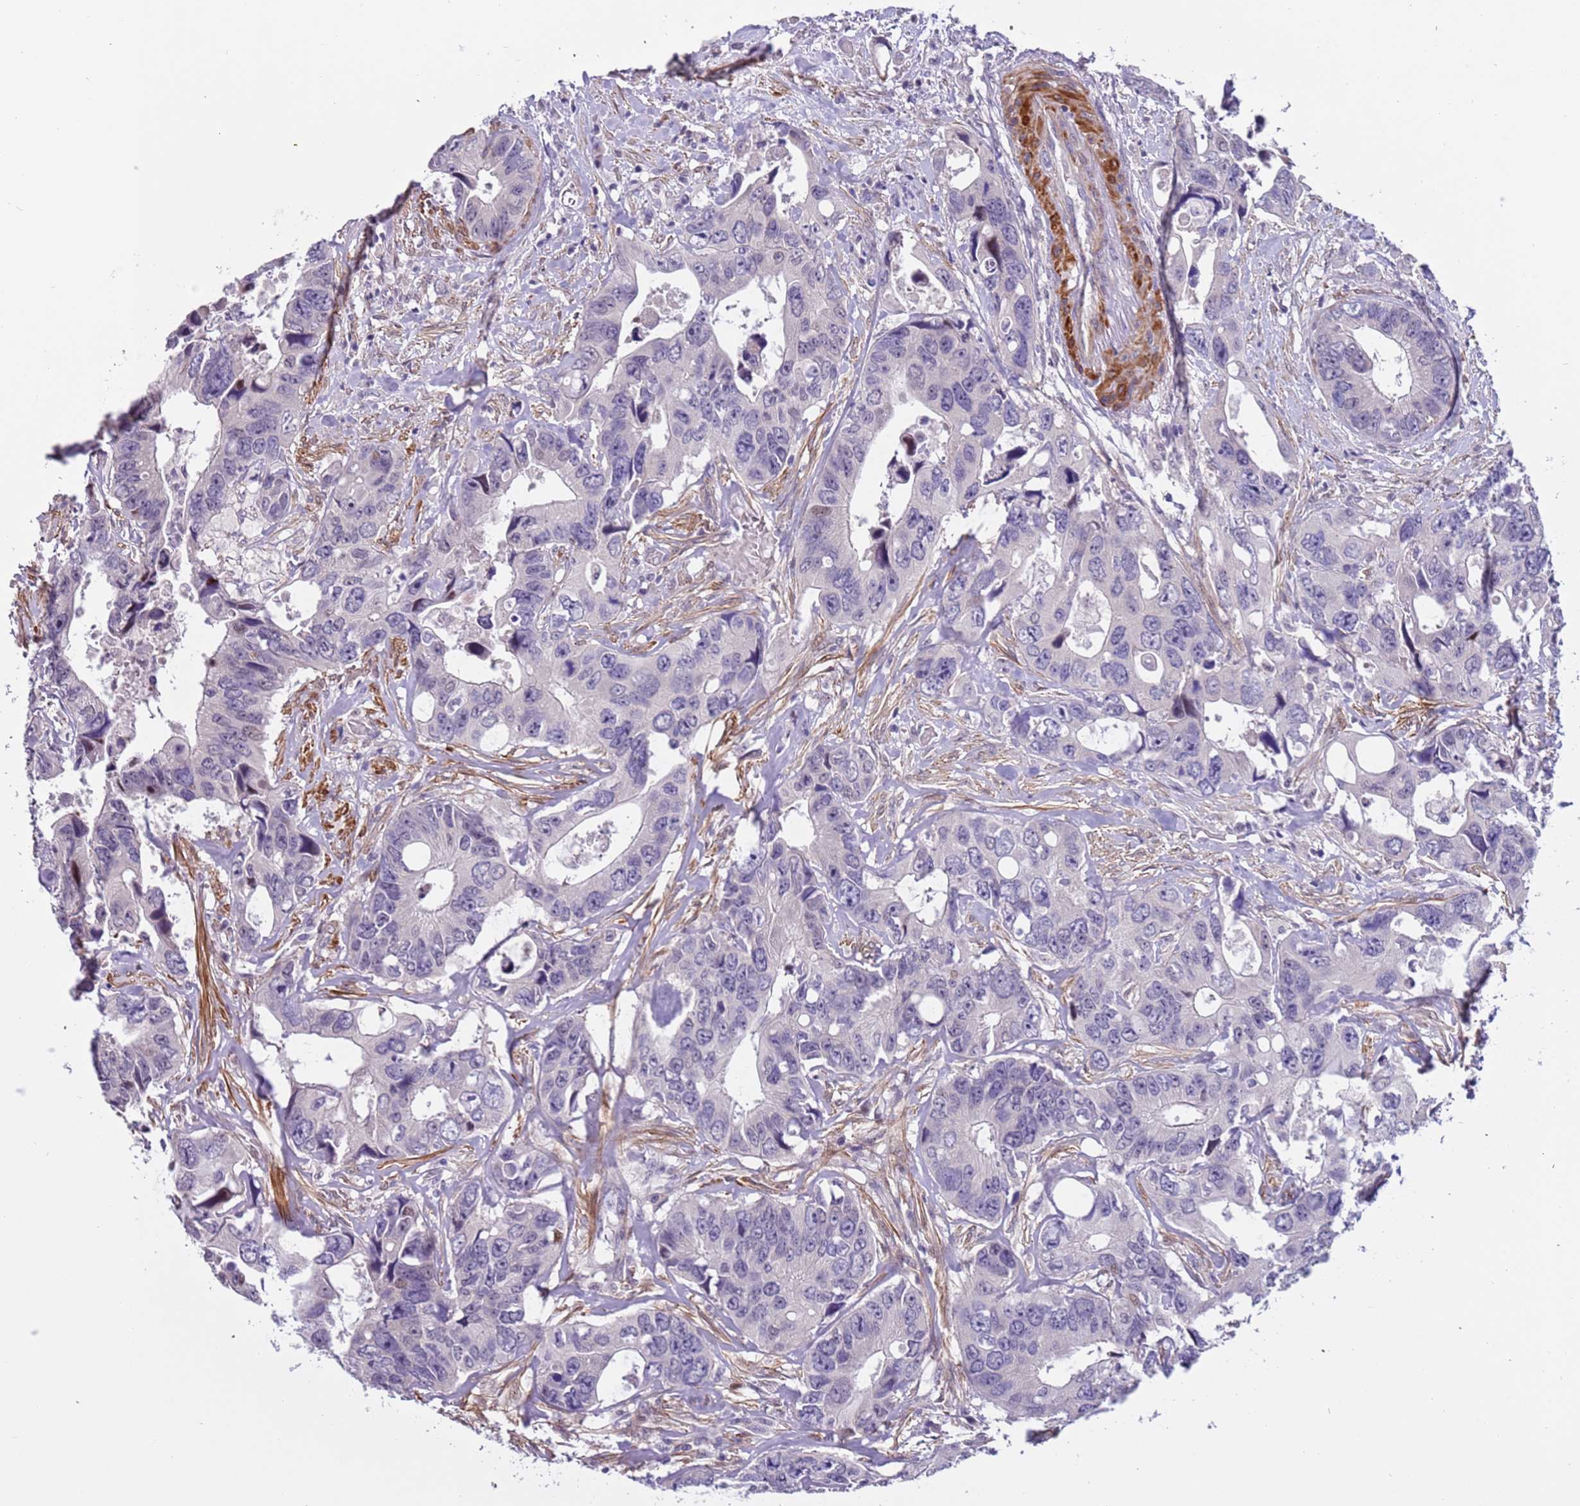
{"staining": {"intensity": "negative", "quantity": "none", "location": "none"}, "tissue": "colorectal cancer", "cell_type": "Tumor cells", "image_type": "cancer", "snomed": [{"axis": "morphology", "description": "Adenocarcinoma, NOS"}, {"axis": "topography", "description": "Rectum"}], "caption": "High power microscopy histopathology image of an immunohistochemistry micrograph of colorectal adenocarcinoma, revealing no significant positivity in tumor cells.", "gene": "PLEKHH1", "patient": {"sex": "male", "age": 57}}